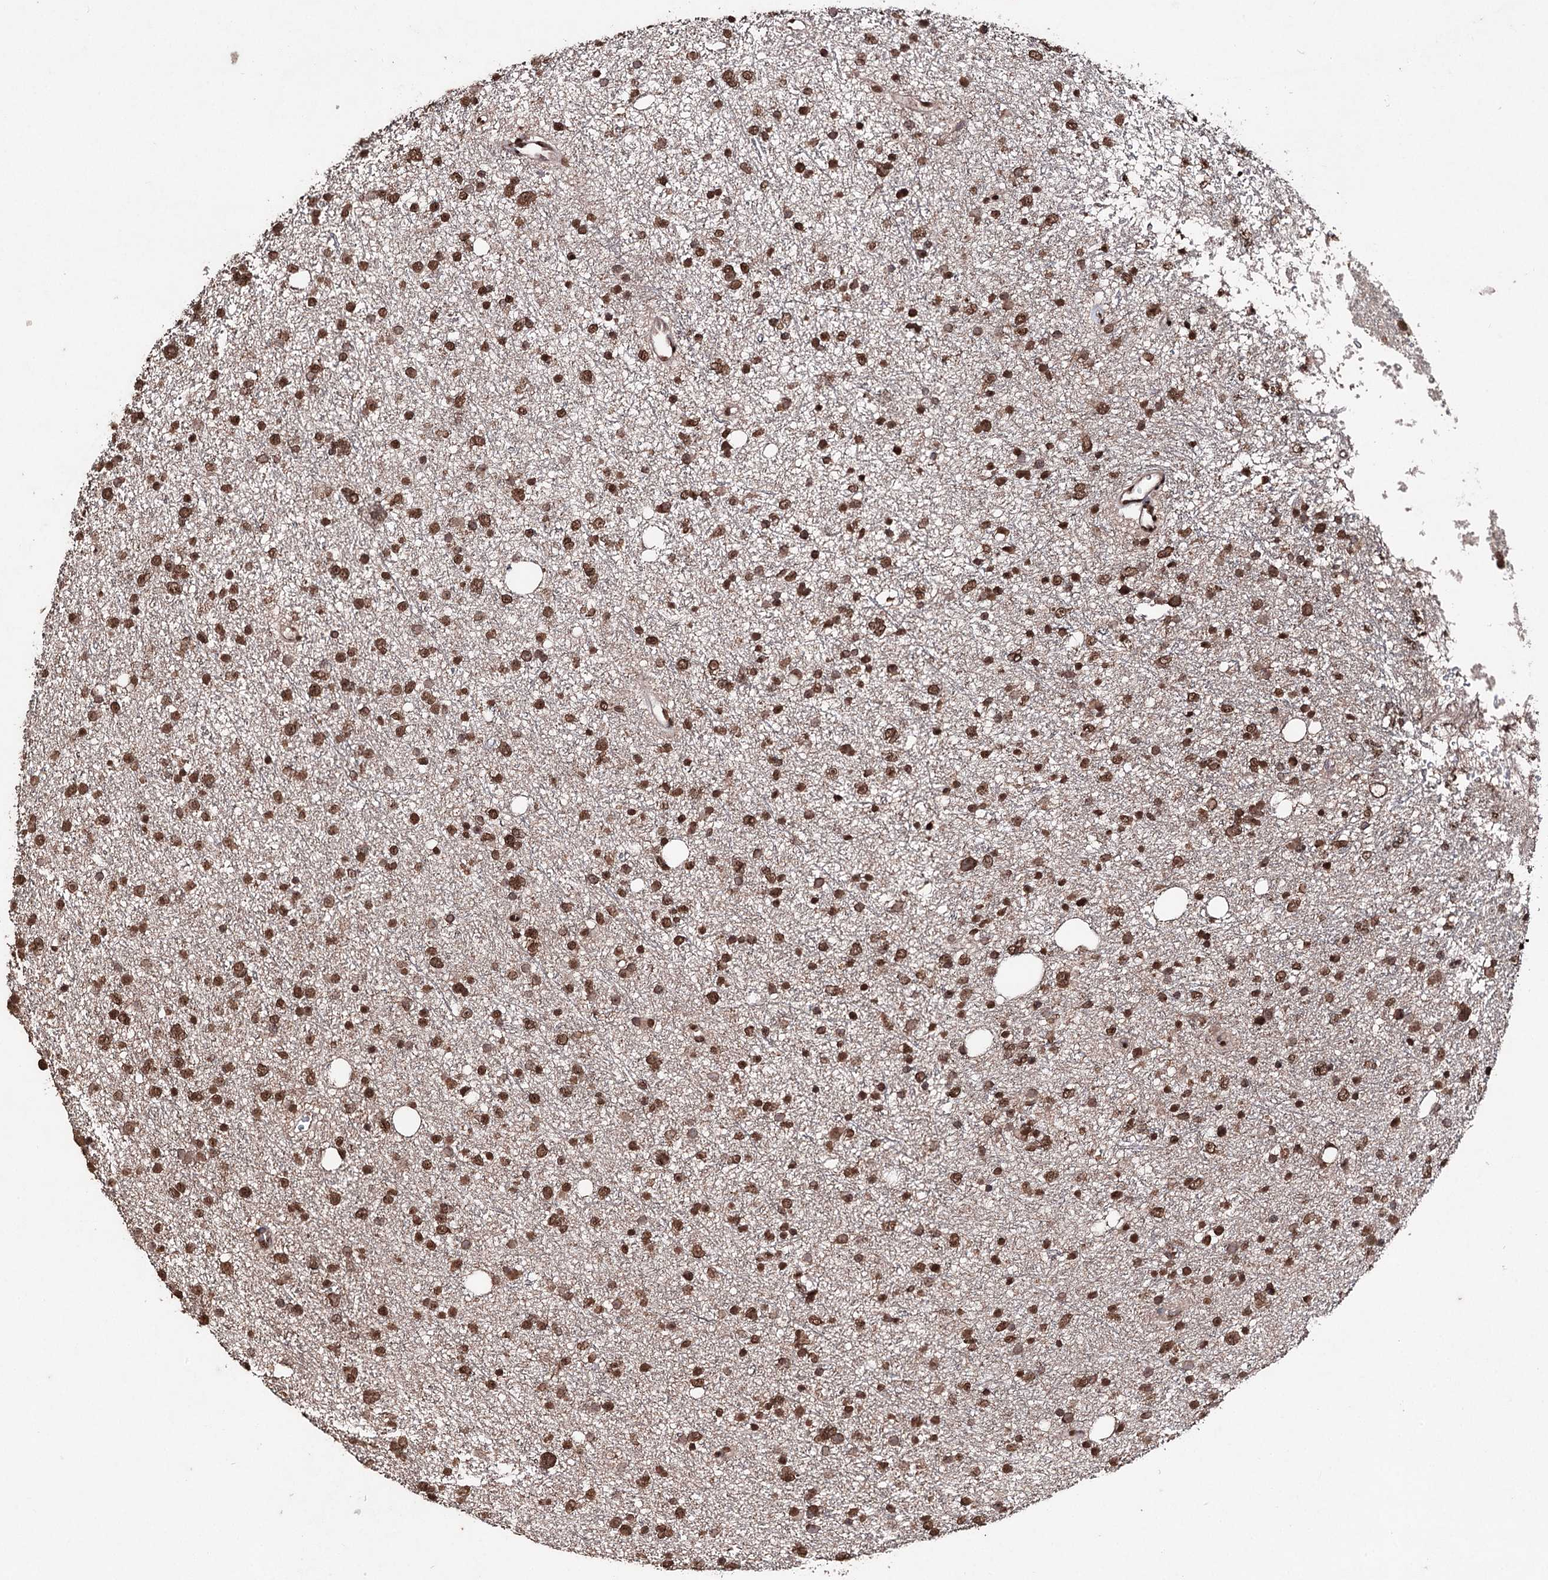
{"staining": {"intensity": "moderate", "quantity": ">75%", "location": "nuclear"}, "tissue": "glioma", "cell_type": "Tumor cells", "image_type": "cancer", "snomed": [{"axis": "morphology", "description": "Glioma, malignant, Low grade"}, {"axis": "topography", "description": "Cerebral cortex"}], "caption": "Immunohistochemistry (IHC) of human glioma displays medium levels of moderate nuclear staining in about >75% of tumor cells.", "gene": "ATG14", "patient": {"sex": "female", "age": 39}}